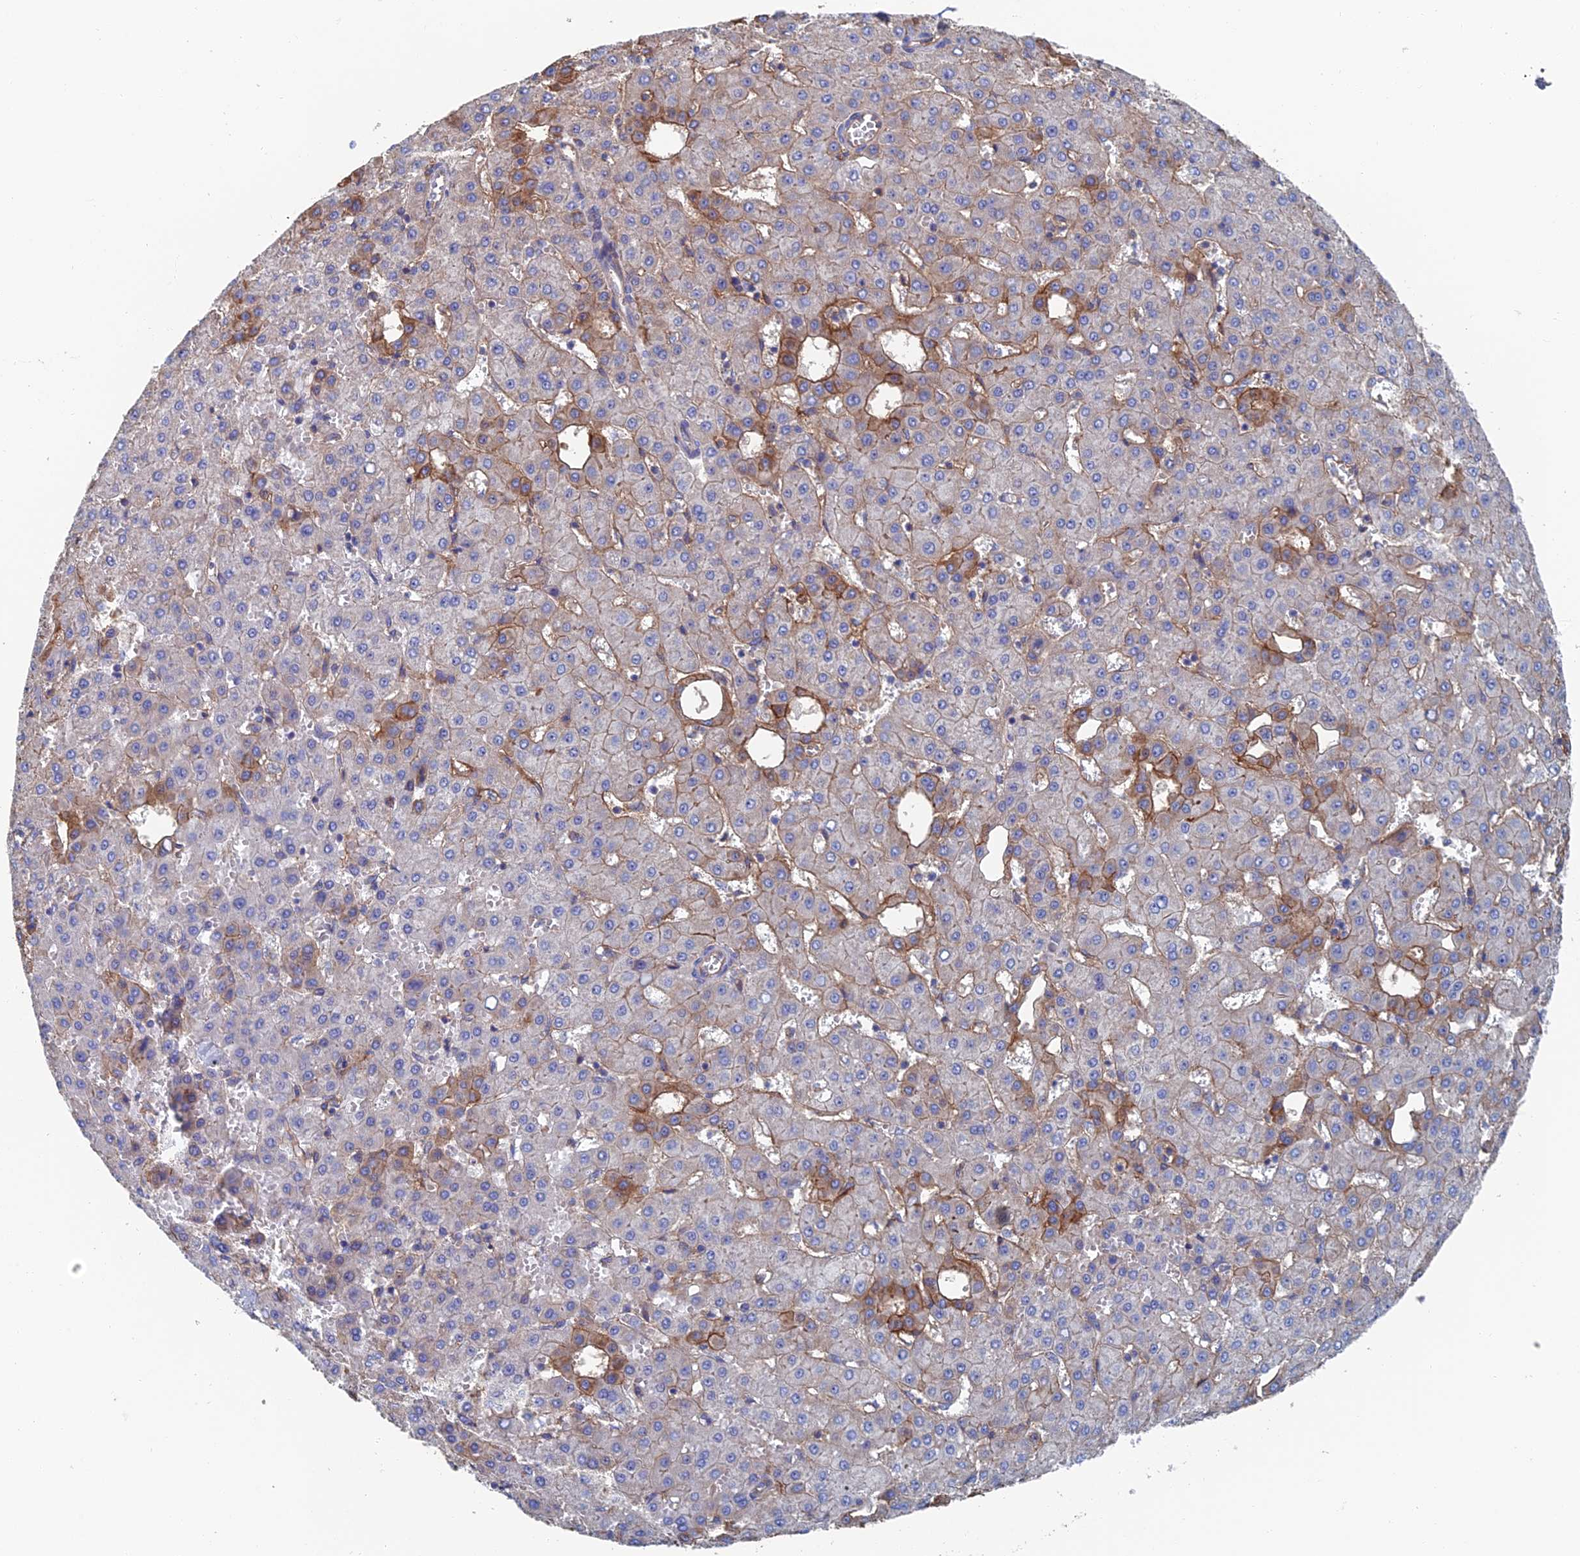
{"staining": {"intensity": "moderate", "quantity": "<25%", "location": "cytoplasmic/membranous"}, "tissue": "liver cancer", "cell_type": "Tumor cells", "image_type": "cancer", "snomed": [{"axis": "morphology", "description": "Carcinoma, Hepatocellular, NOS"}, {"axis": "topography", "description": "Liver"}], "caption": "Immunohistochemistry of human hepatocellular carcinoma (liver) shows low levels of moderate cytoplasmic/membranous staining in approximately <25% of tumor cells. (IHC, brightfield microscopy, high magnification).", "gene": "SNX11", "patient": {"sex": "male", "age": 47}}